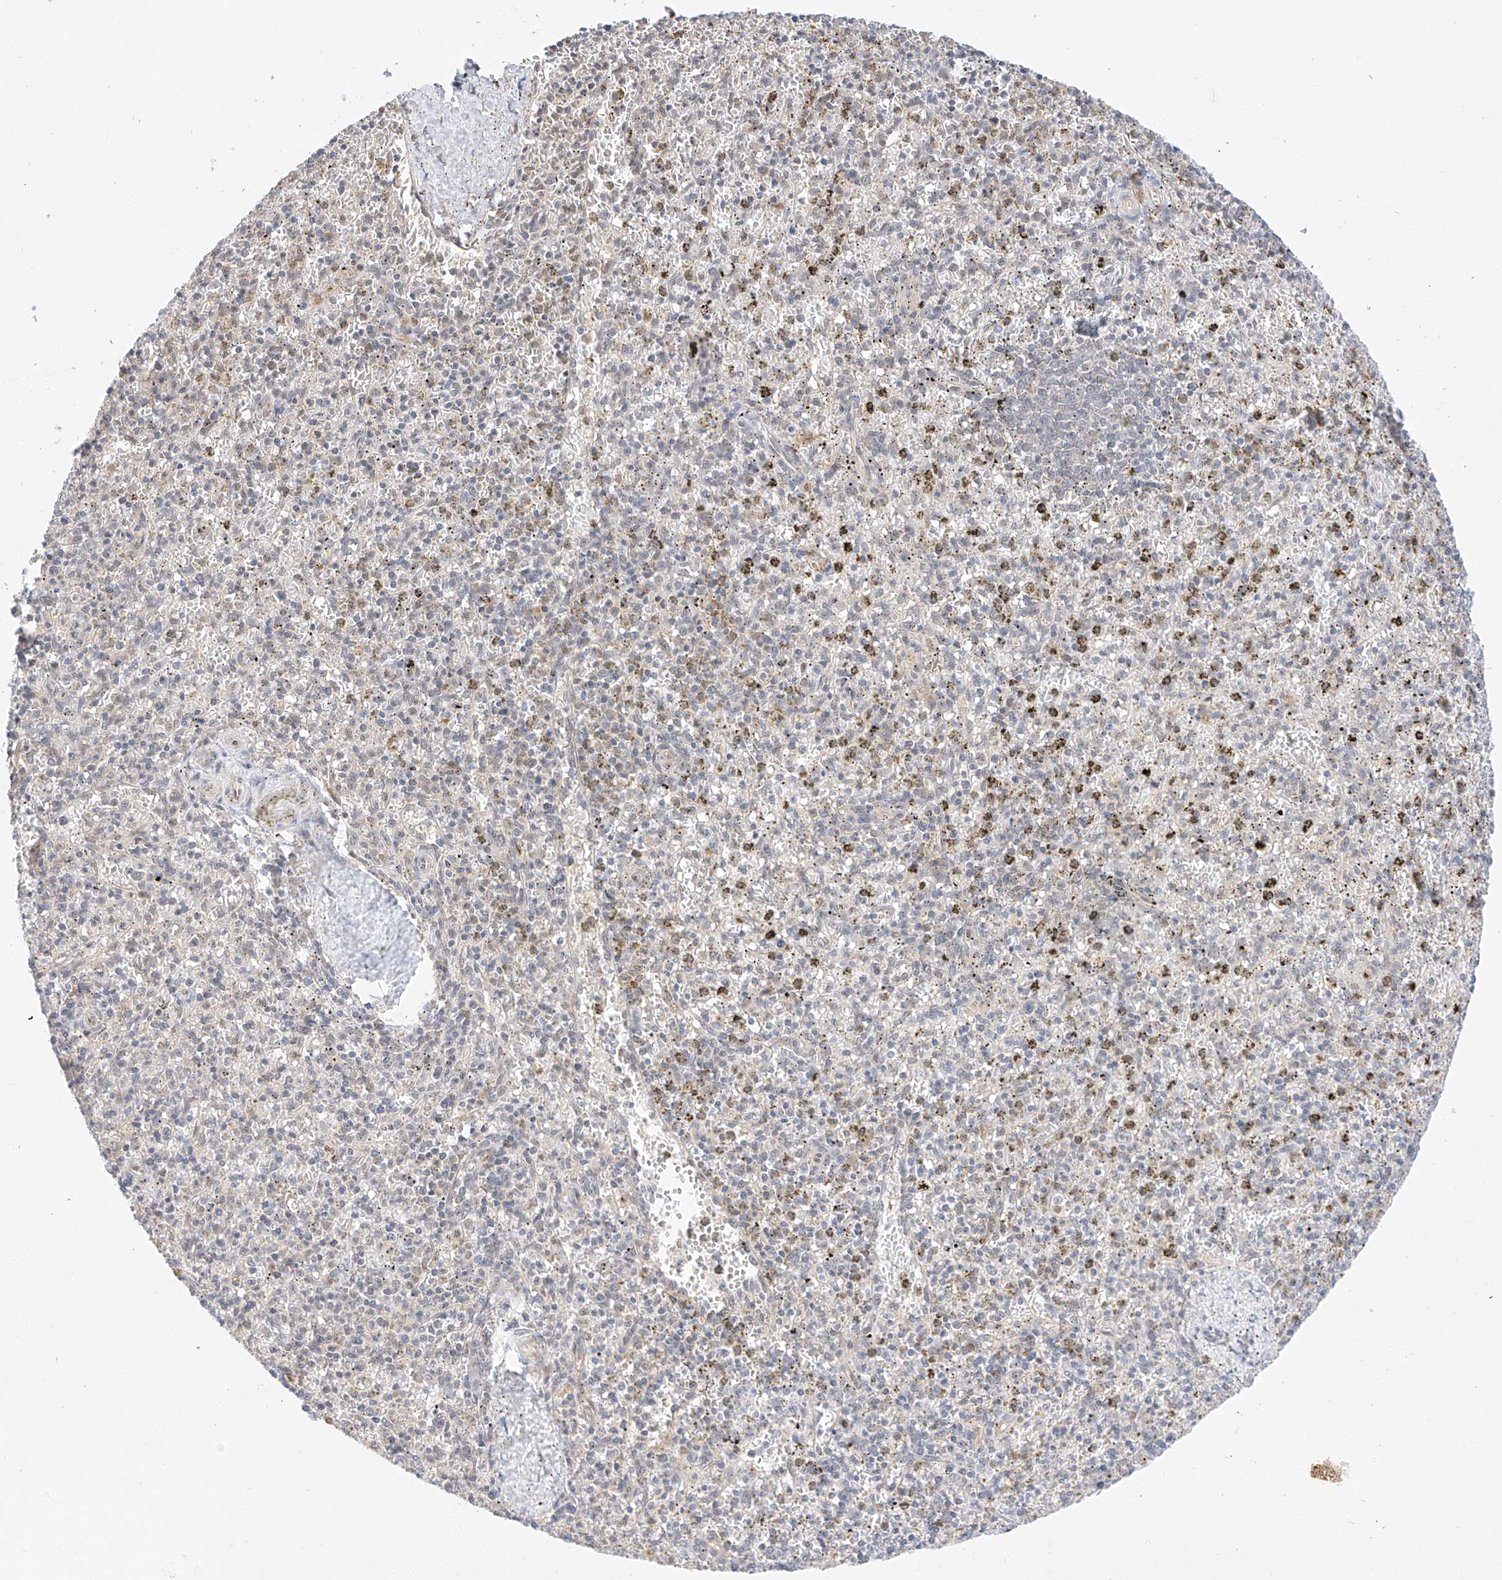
{"staining": {"intensity": "negative", "quantity": "none", "location": "none"}, "tissue": "spleen", "cell_type": "Cells in red pulp", "image_type": "normal", "snomed": [{"axis": "morphology", "description": "Normal tissue, NOS"}, {"axis": "topography", "description": "Spleen"}], "caption": "Cells in red pulp show no significant protein staining in benign spleen. Nuclei are stained in blue.", "gene": "IL22RA2", "patient": {"sex": "male", "age": 72}}